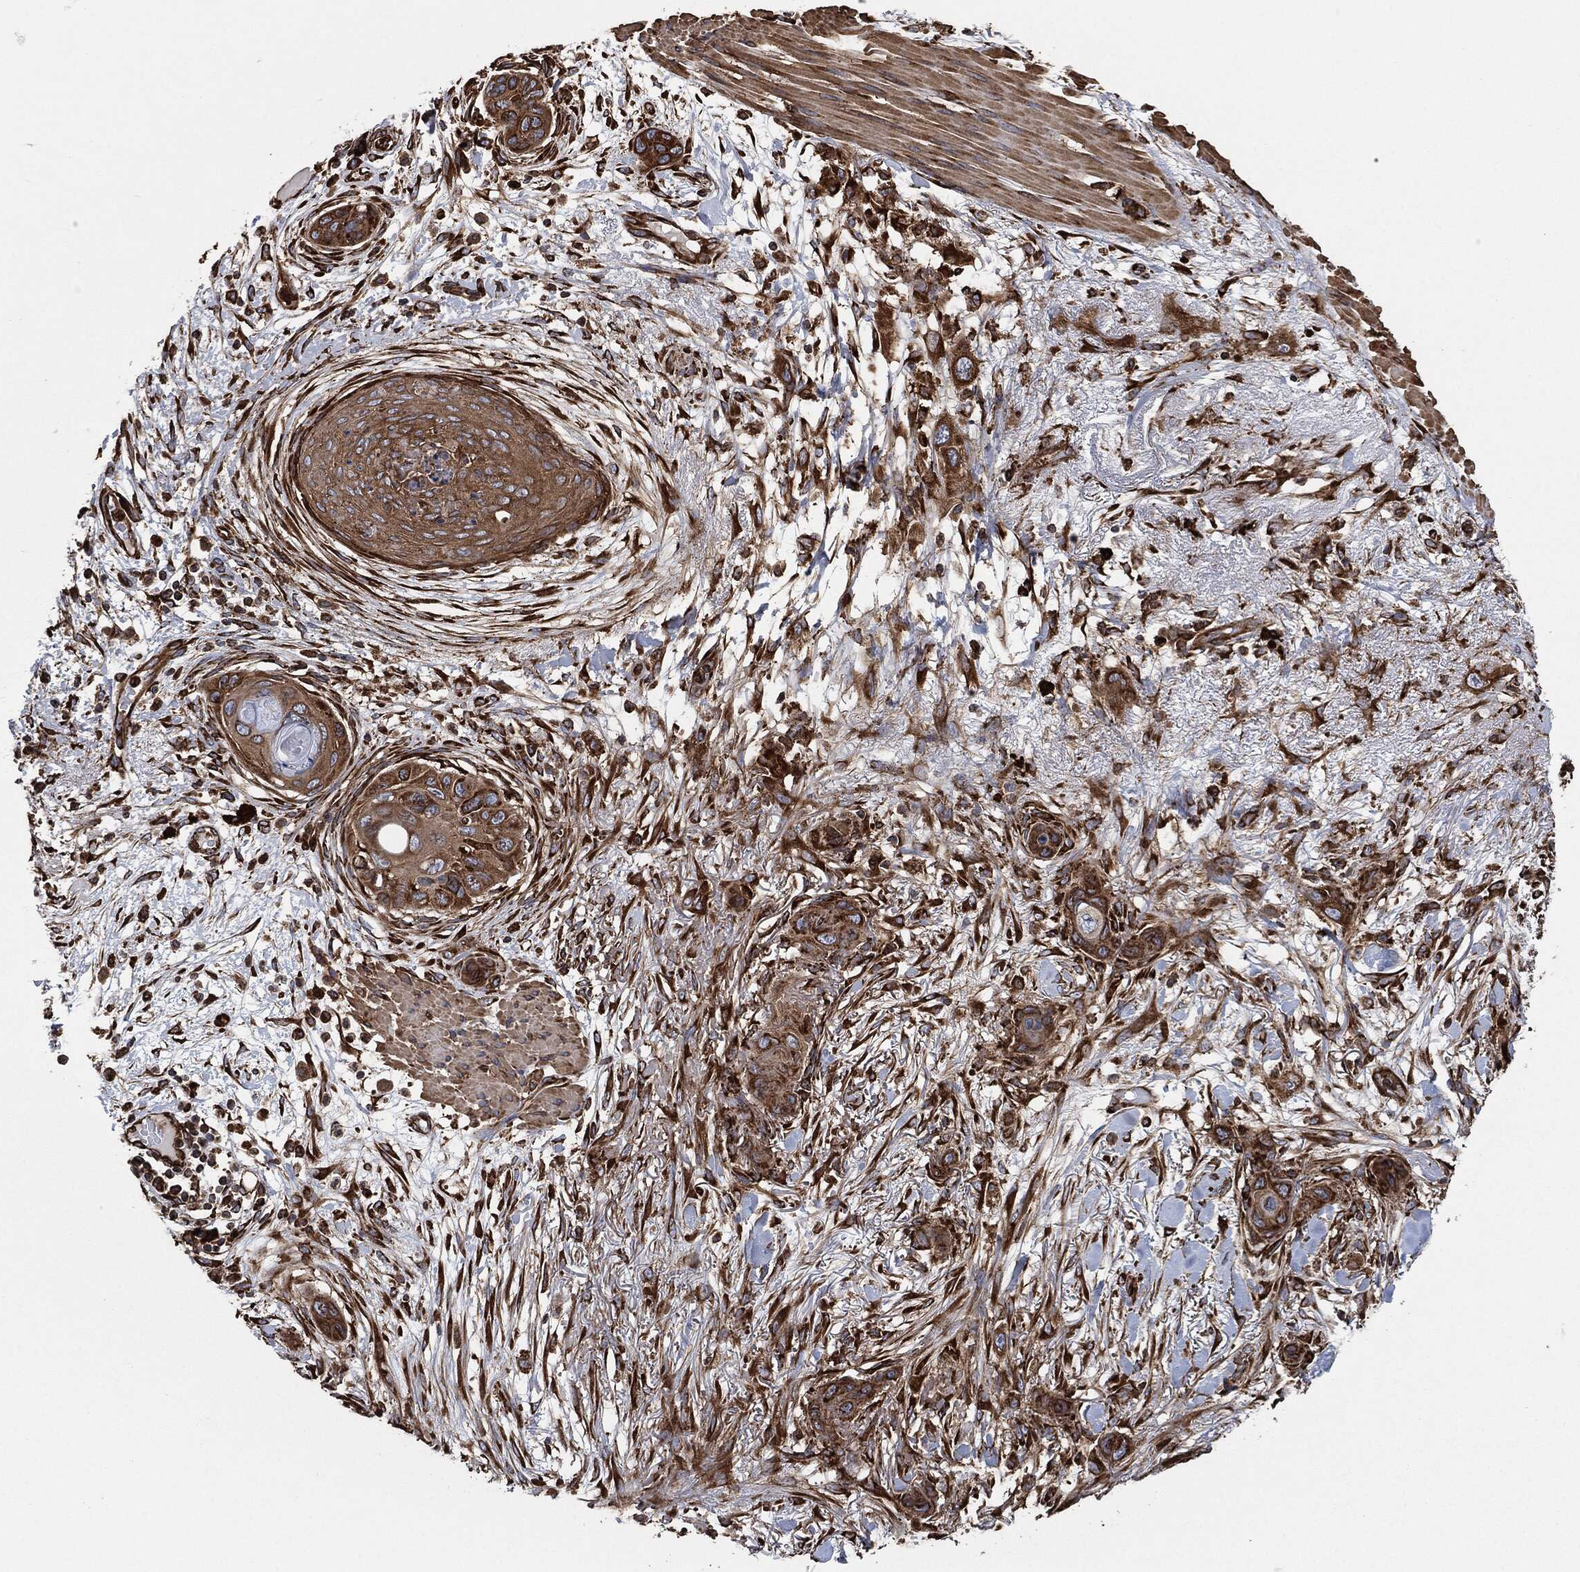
{"staining": {"intensity": "moderate", "quantity": ">75%", "location": "cytoplasmic/membranous"}, "tissue": "skin cancer", "cell_type": "Tumor cells", "image_type": "cancer", "snomed": [{"axis": "morphology", "description": "Squamous cell carcinoma, NOS"}, {"axis": "topography", "description": "Skin"}], "caption": "A brown stain highlights moderate cytoplasmic/membranous positivity of a protein in skin squamous cell carcinoma tumor cells. The staining was performed using DAB (3,3'-diaminobenzidine) to visualize the protein expression in brown, while the nuclei were stained in blue with hematoxylin (Magnification: 20x).", "gene": "AMFR", "patient": {"sex": "male", "age": 79}}